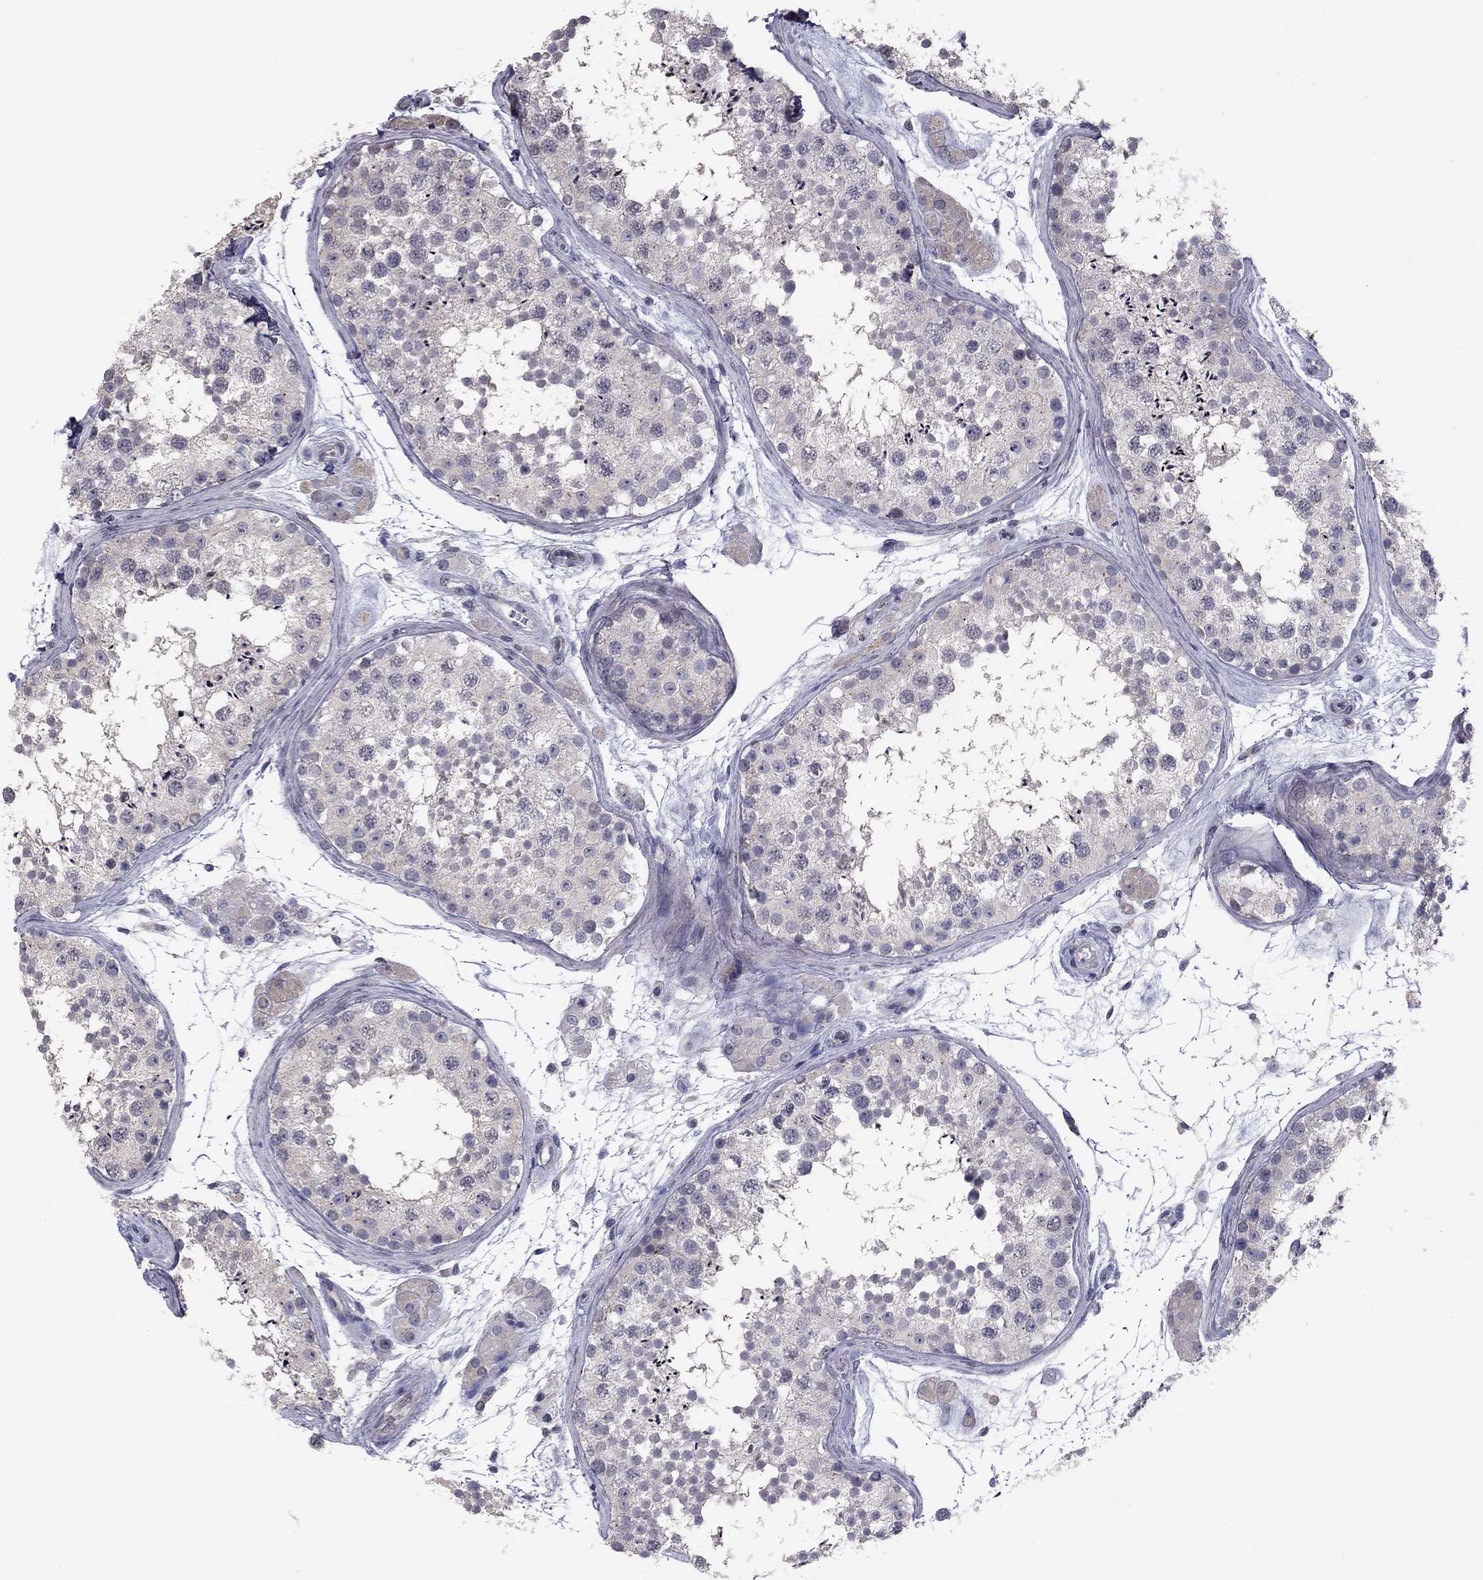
{"staining": {"intensity": "moderate", "quantity": "<25%", "location": "cytoplasmic/membranous"}, "tissue": "testis", "cell_type": "Cells in seminiferous ducts", "image_type": "normal", "snomed": [{"axis": "morphology", "description": "Normal tissue, NOS"}, {"axis": "topography", "description": "Testis"}], "caption": "Moderate cytoplasmic/membranous positivity is identified in about <25% of cells in seminiferous ducts in normal testis.", "gene": "PRRT2", "patient": {"sex": "male", "age": 41}}